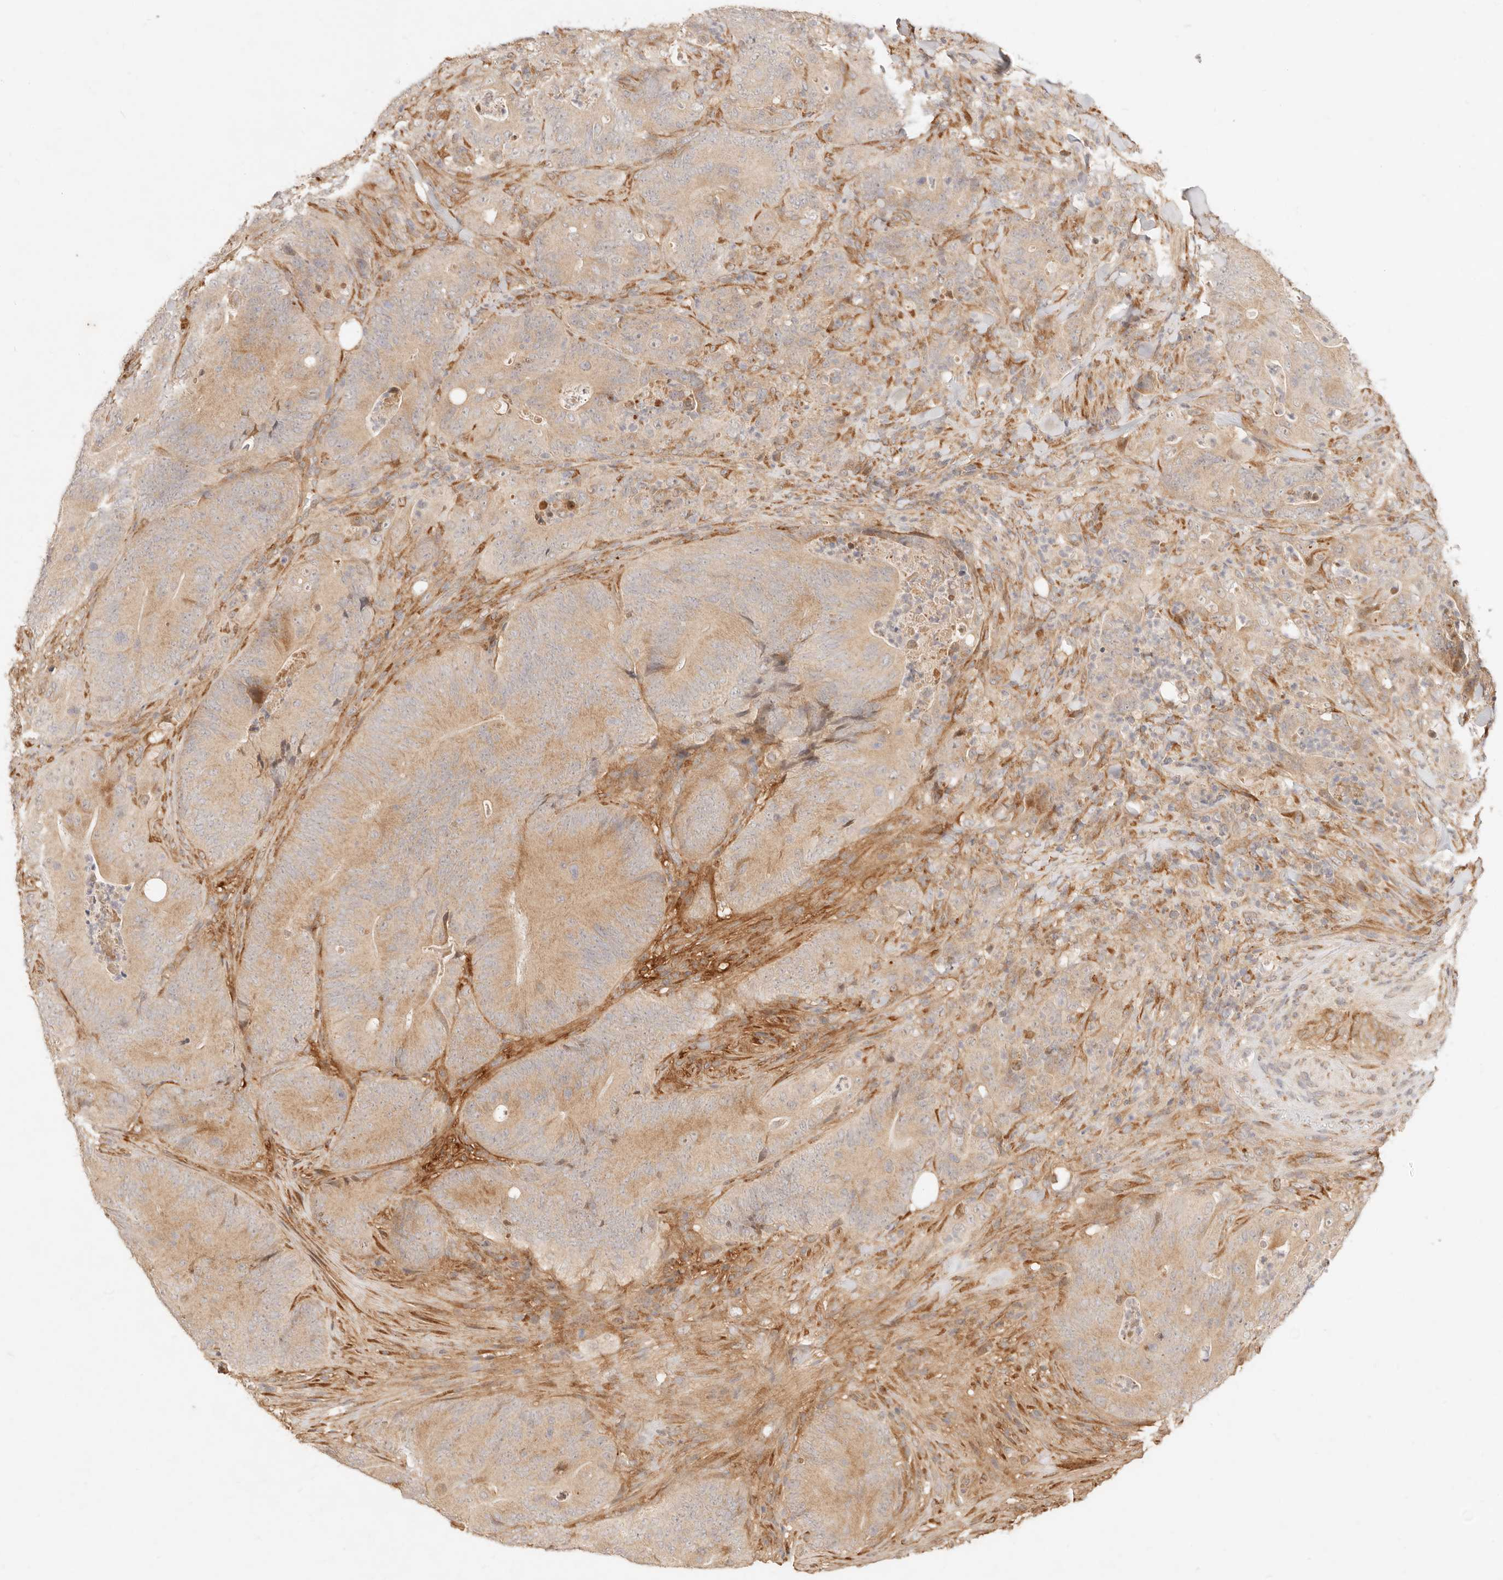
{"staining": {"intensity": "moderate", "quantity": ">75%", "location": "cytoplasmic/membranous"}, "tissue": "colorectal cancer", "cell_type": "Tumor cells", "image_type": "cancer", "snomed": [{"axis": "morphology", "description": "Normal tissue, NOS"}, {"axis": "topography", "description": "Colon"}], "caption": "High-power microscopy captured an IHC histopathology image of colorectal cancer, revealing moderate cytoplasmic/membranous positivity in approximately >75% of tumor cells.", "gene": "UBXN10", "patient": {"sex": "female", "age": 82}}